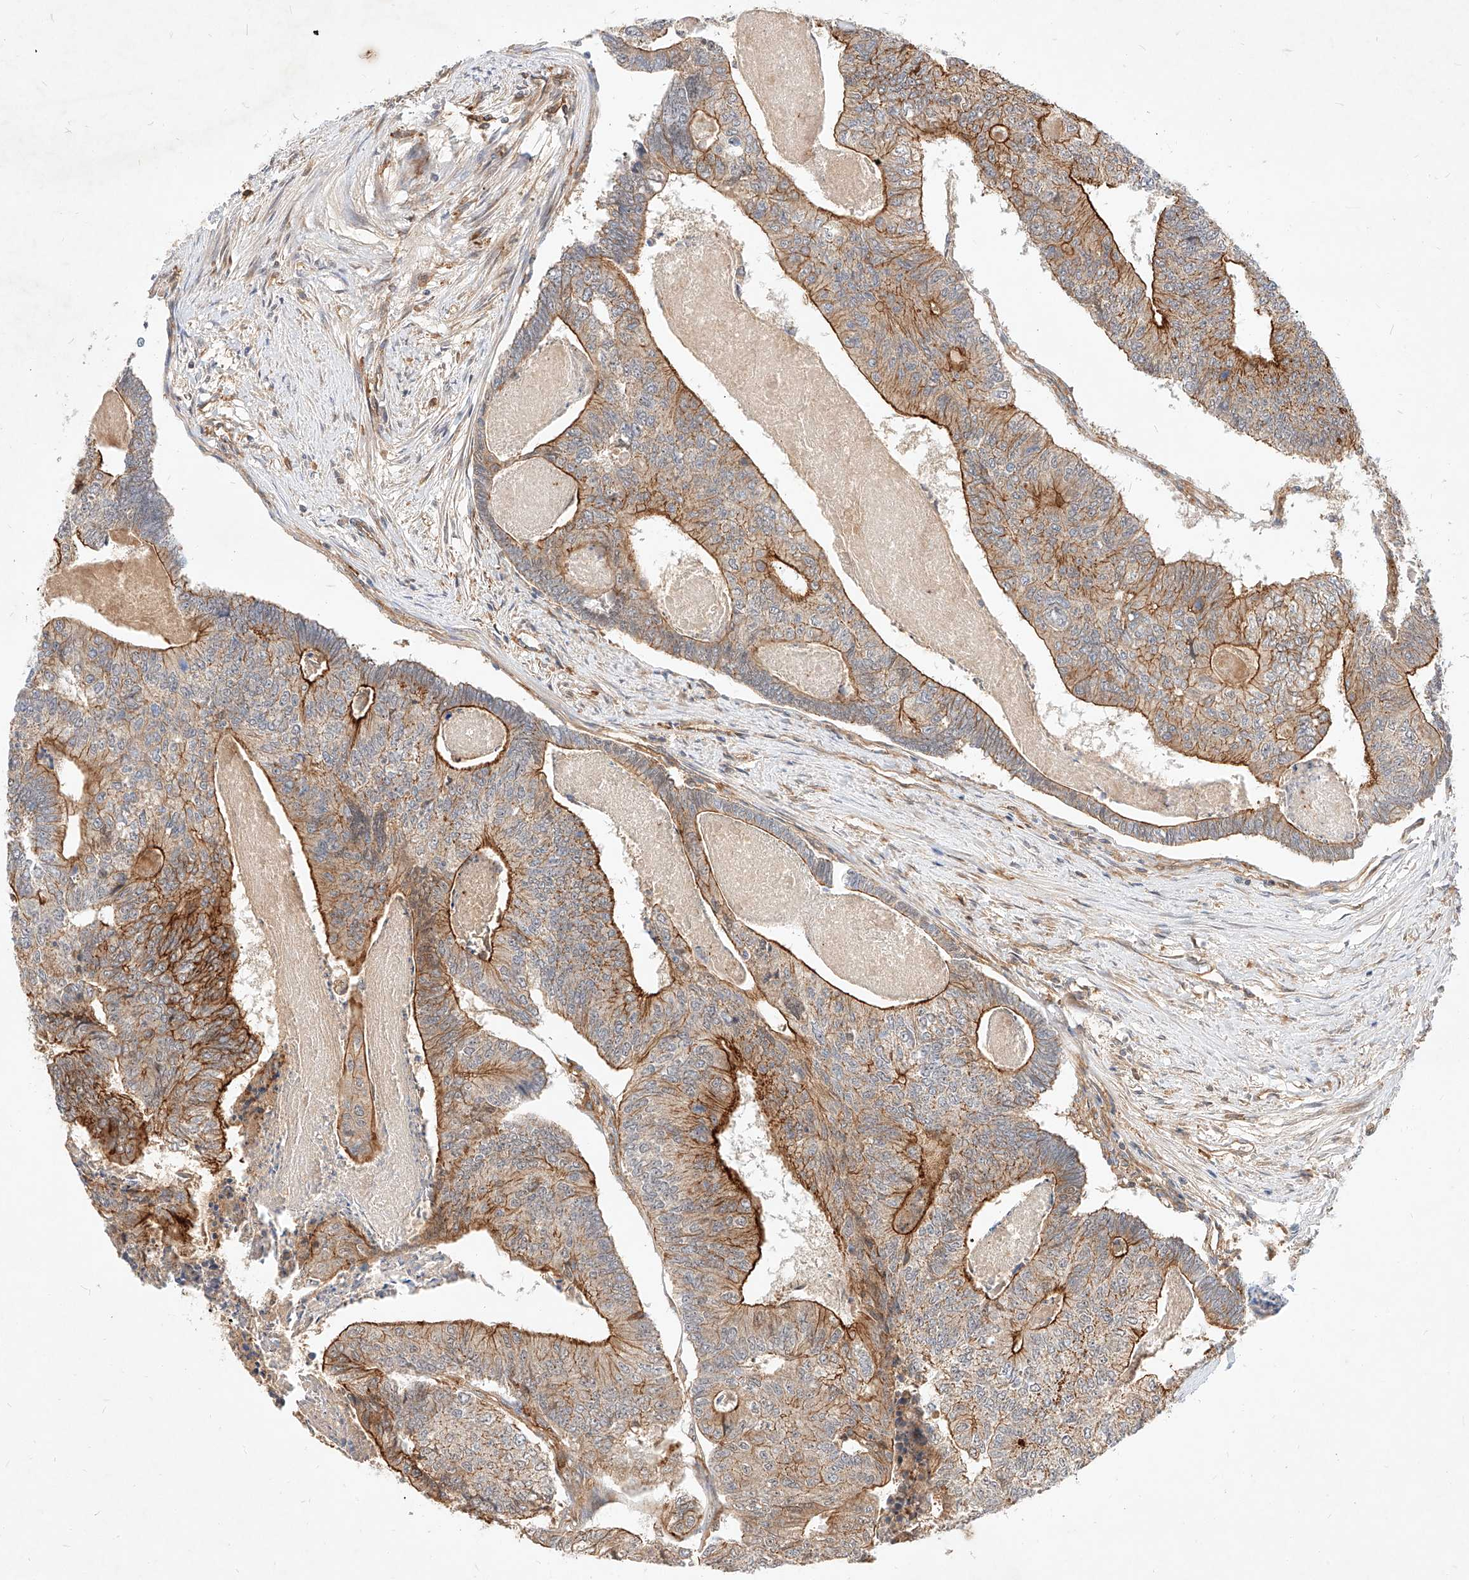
{"staining": {"intensity": "strong", "quantity": "25%-75%", "location": "cytoplasmic/membranous"}, "tissue": "colorectal cancer", "cell_type": "Tumor cells", "image_type": "cancer", "snomed": [{"axis": "morphology", "description": "Adenocarcinoma, NOS"}, {"axis": "topography", "description": "Colon"}], "caption": "Immunohistochemical staining of human adenocarcinoma (colorectal) demonstrates high levels of strong cytoplasmic/membranous protein positivity in approximately 25%-75% of tumor cells.", "gene": "NFAM1", "patient": {"sex": "female", "age": 67}}